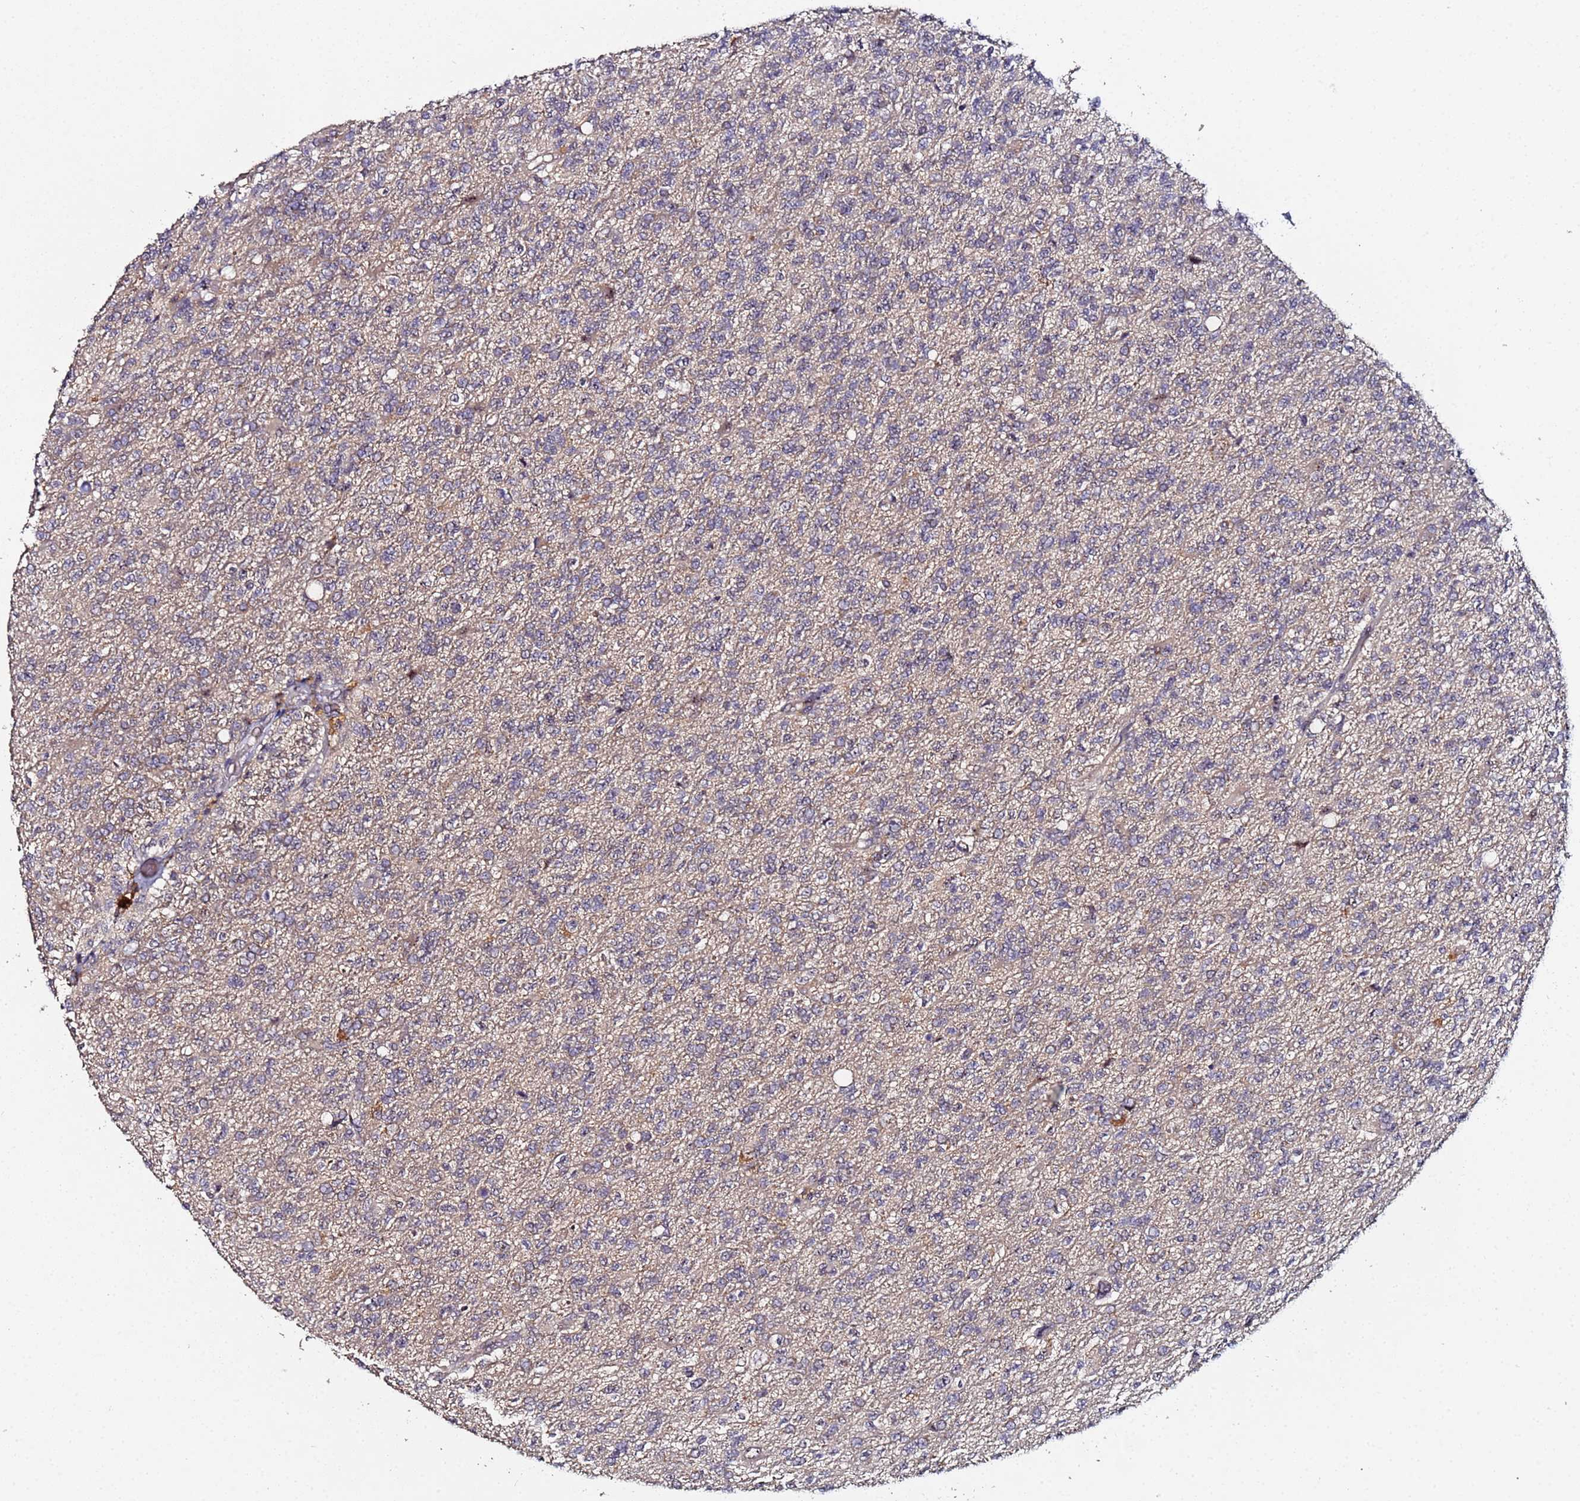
{"staining": {"intensity": "negative", "quantity": "none", "location": "none"}, "tissue": "glioma", "cell_type": "Tumor cells", "image_type": "cancer", "snomed": [{"axis": "morphology", "description": "Glioma, malignant, High grade"}, {"axis": "topography", "description": "Brain"}], "caption": "High power microscopy image of an immunohistochemistry (IHC) image of glioma, revealing no significant positivity in tumor cells.", "gene": "OSER1", "patient": {"sex": "male", "age": 56}}